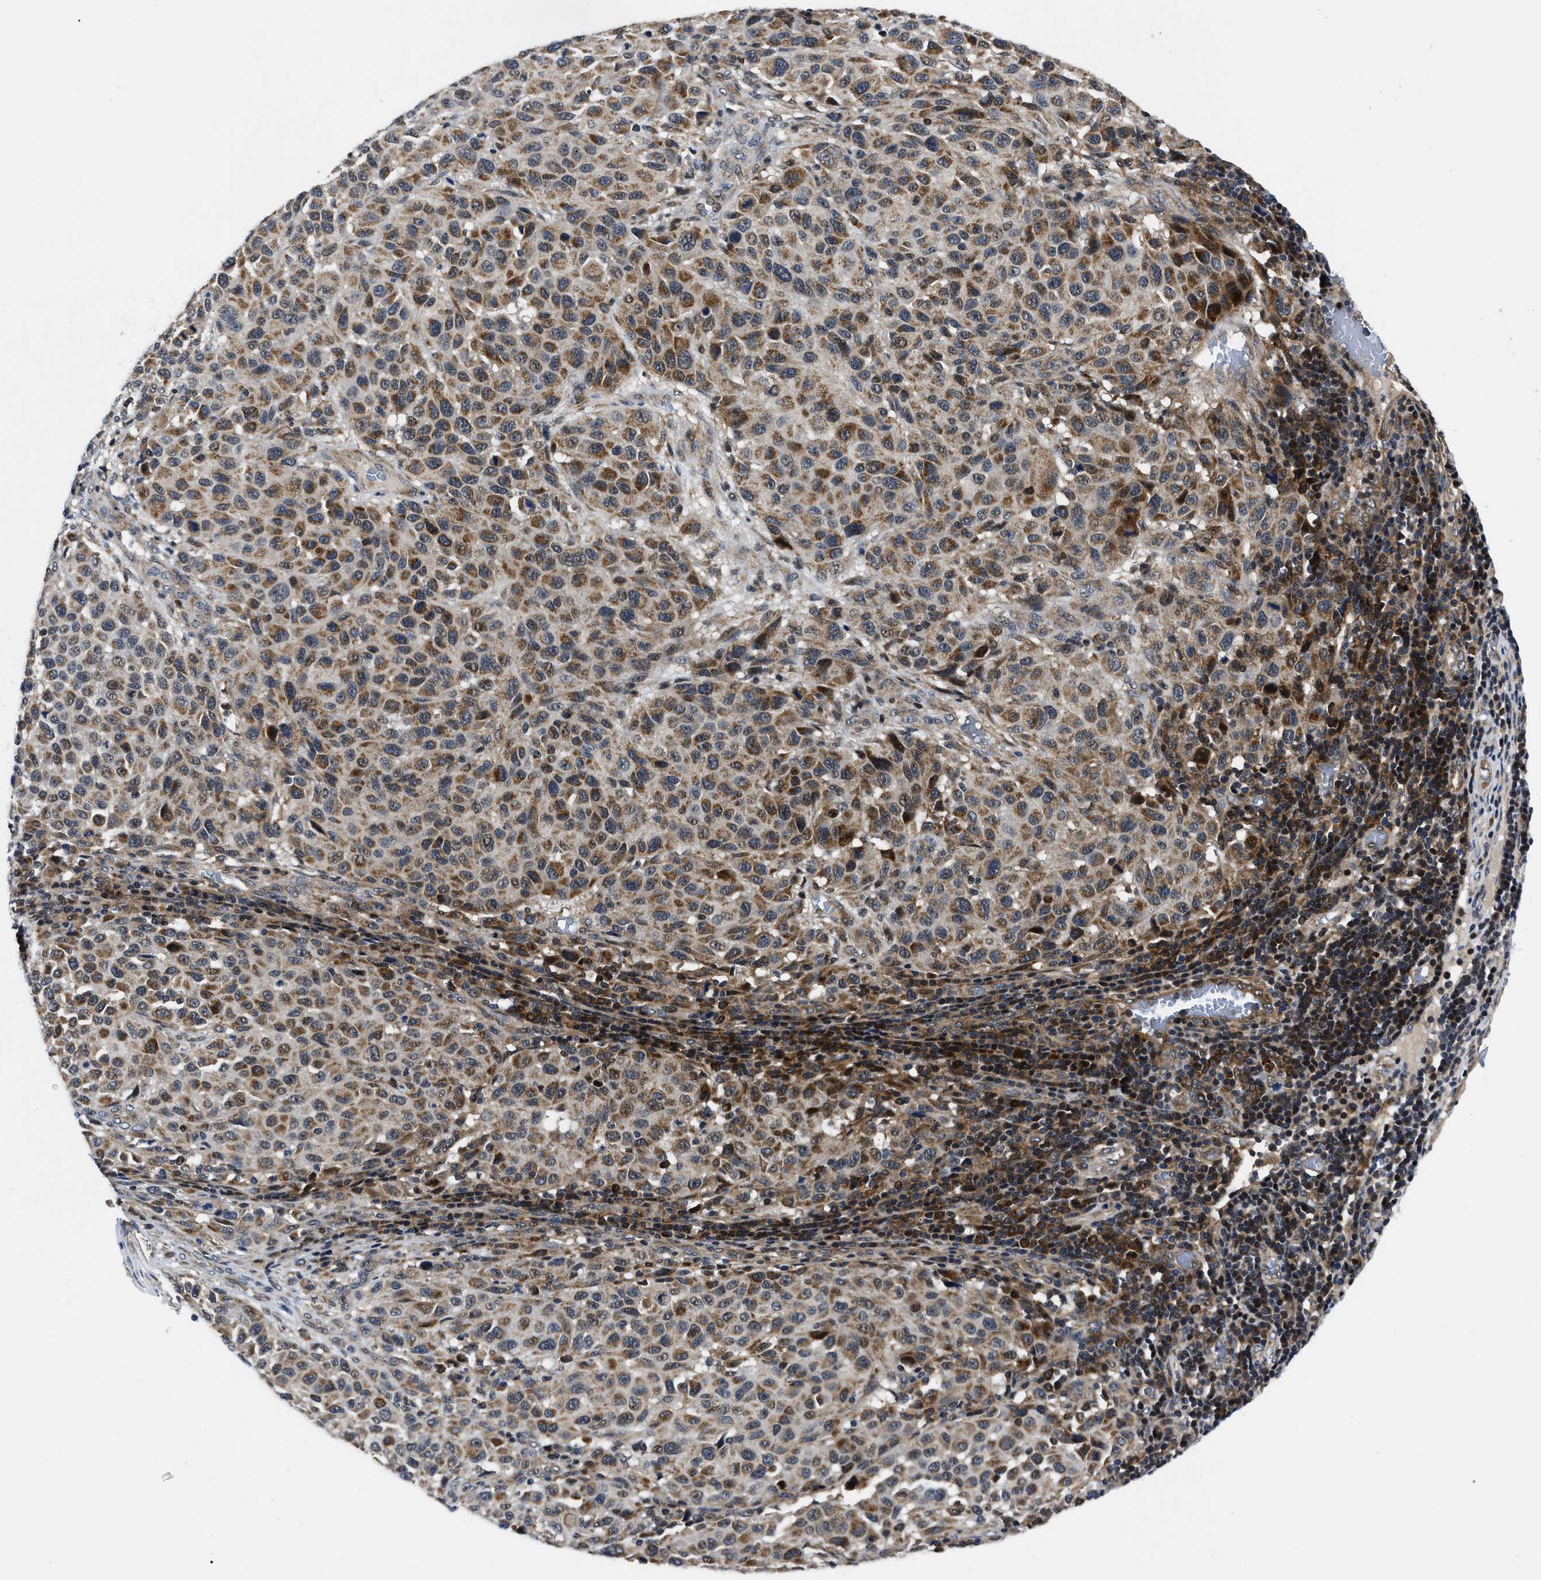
{"staining": {"intensity": "moderate", "quantity": ">75%", "location": "cytoplasmic/membranous"}, "tissue": "melanoma", "cell_type": "Tumor cells", "image_type": "cancer", "snomed": [{"axis": "morphology", "description": "Malignant melanoma, Metastatic site"}, {"axis": "topography", "description": "Lymph node"}], "caption": "A brown stain highlights moderate cytoplasmic/membranous expression of a protein in human melanoma tumor cells.", "gene": "PPWD1", "patient": {"sex": "male", "age": 61}}